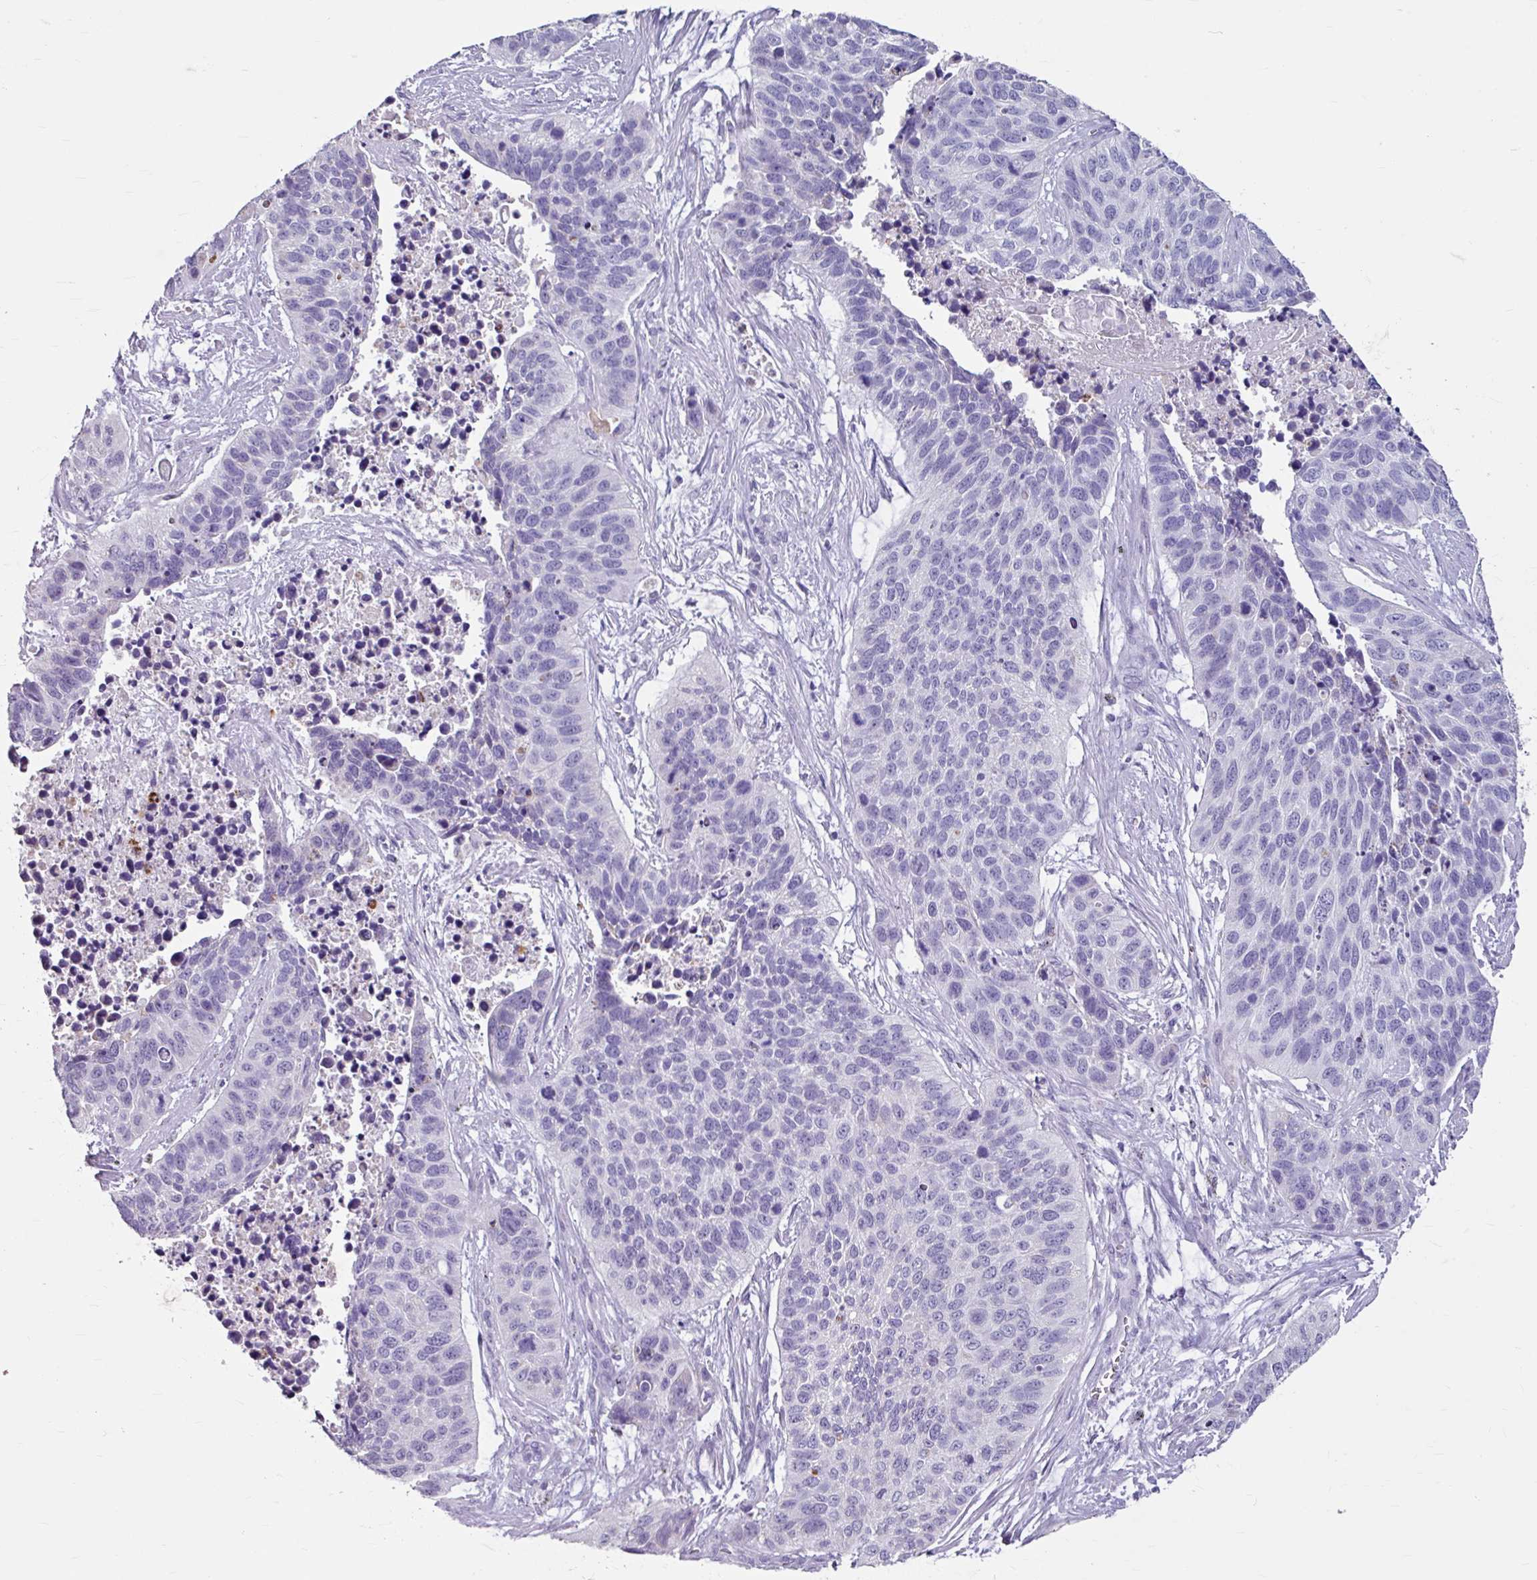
{"staining": {"intensity": "negative", "quantity": "none", "location": "none"}, "tissue": "lung cancer", "cell_type": "Tumor cells", "image_type": "cancer", "snomed": [{"axis": "morphology", "description": "Squamous cell carcinoma, NOS"}, {"axis": "topography", "description": "Lung"}], "caption": "Lung cancer (squamous cell carcinoma) was stained to show a protein in brown. There is no significant positivity in tumor cells. (DAB (3,3'-diaminobenzidine) immunohistochemistry (IHC) with hematoxylin counter stain).", "gene": "ANKRD1", "patient": {"sex": "male", "age": 62}}